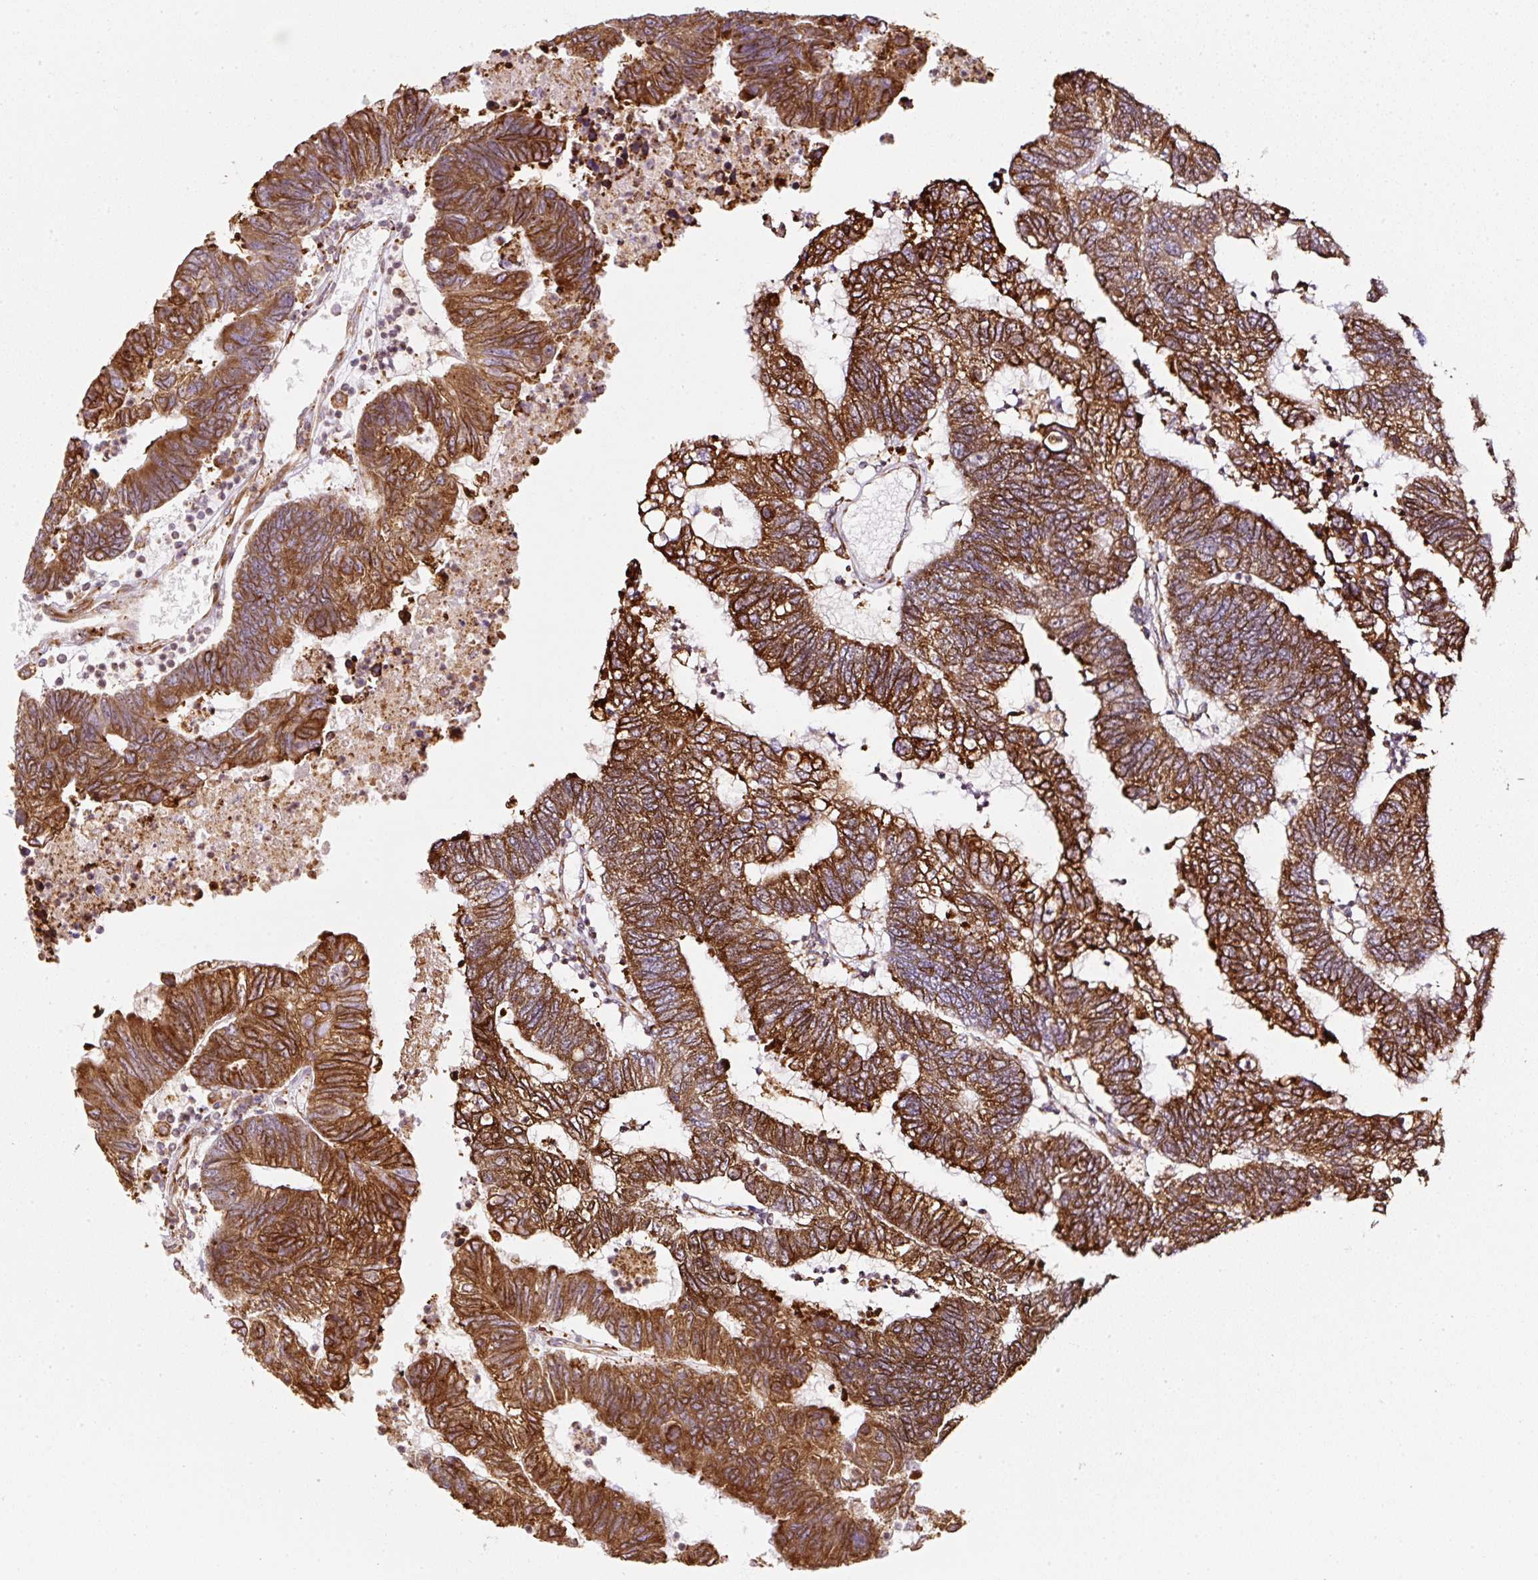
{"staining": {"intensity": "strong", "quantity": ">75%", "location": "cytoplasmic/membranous"}, "tissue": "colorectal cancer", "cell_type": "Tumor cells", "image_type": "cancer", "snomed": [{"axis": "morphology", "description": "Adenocarcinoma, NOS"}, {"axis": "topography", "description": "Colon"}], "caption": "Immunohistochemistry image of neoplastic tissue: human colorectal cancer (adenocarcinoma) stained using IHC reveals high levels of strong protein expression localized specifically in the cytoplasmic/membranous of tumor cells, appearing as a cytoplasmic/membranous brown color.", "gene": "PRKCSH", "patient": {"sex": "female", "age": 48}}